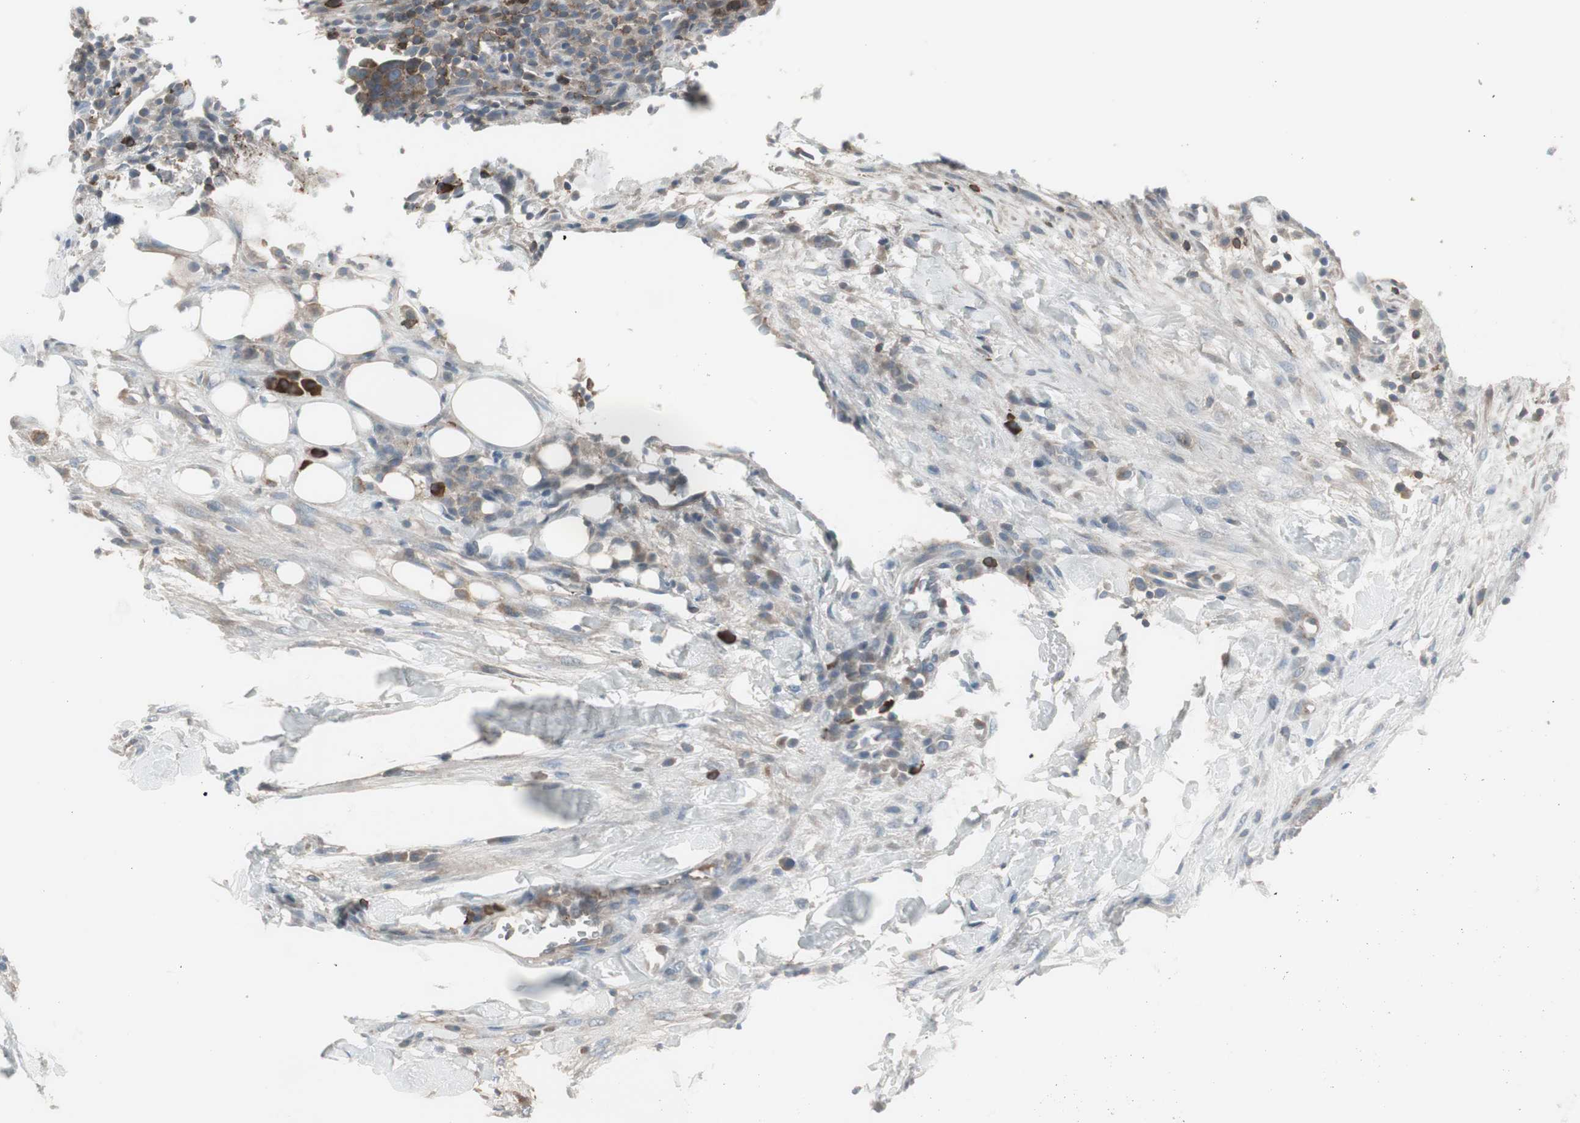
{"staining": {"intensity": "moderate", "quantity": "25%-75%", "location": "cytoplasmic/membranous"}, "tissue": "breast cancer", "cell_type": "Tumor cells", "image_type": "cancer", "snomed": [{"axis": "morphology", "description": "Duct carcinoma"}, {"axis": "topography", "description": "Breast"}], "caption": "A high-resolution photomicrograph shows immunohistochemistry (IHC) staining of breast cancer, which exhibits moderate cytoplasmic/membranous staining in approximately 25%-75% of tumor cells. Using DAB (3,3'-diaminobenzidine) (brown) and hematoxylin (blue) stains, captured at high magnification using brightfield microscopy.", "gene": "ZSCAN32", "patient": {"sex": "female", "age": 37}}